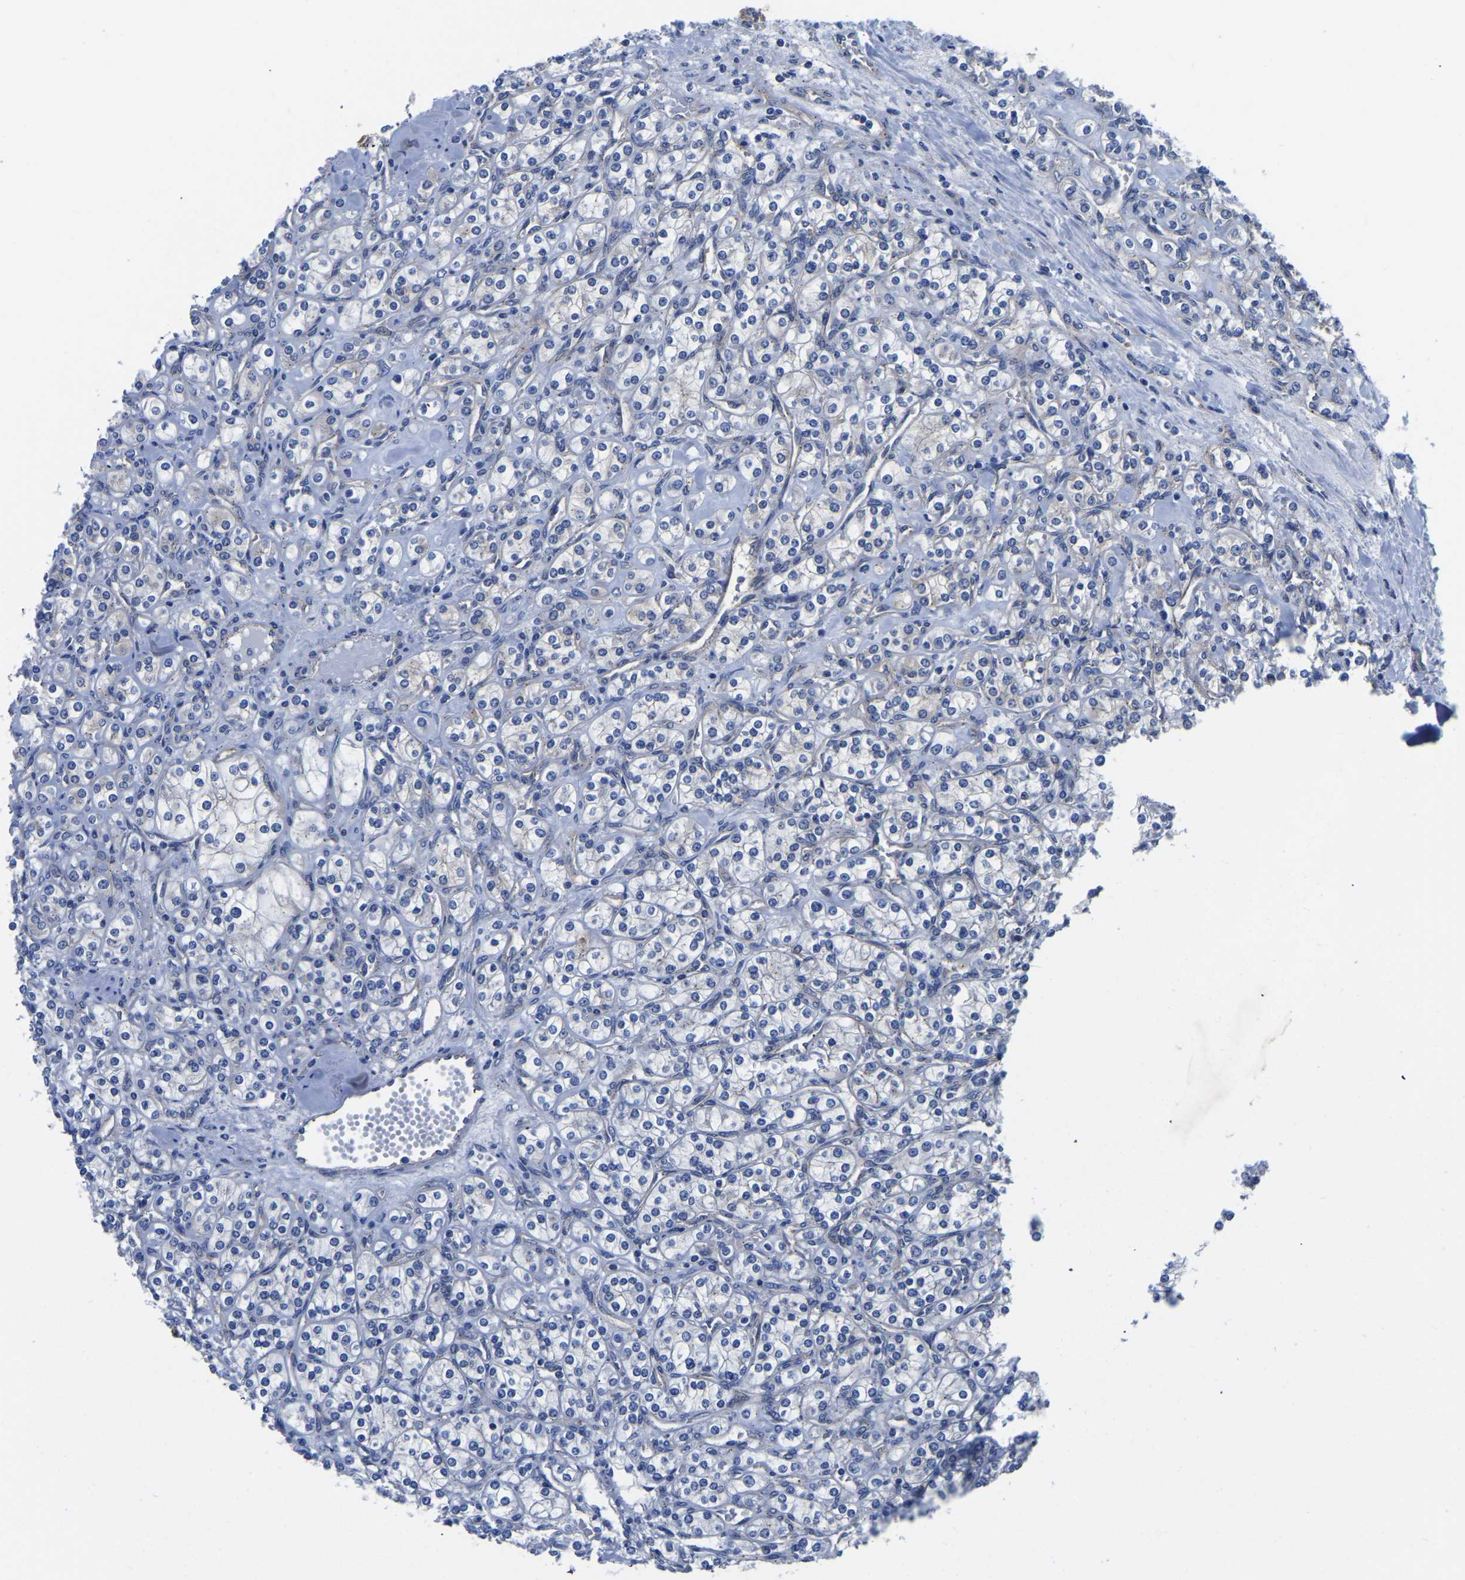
{"staining": {"intensity": "negative", "quantity": "none", "location": "none"}, "tissue": "renal cancer", "cell_type": "Tumor cells", "image_type": "cancer", "snomed": [{"axis": "morphology", "description": "Adenocarcinoma, NOS"}, {"axis": "topography", "description": "Kidney"}], "caption": "DAB (3,3'-diaminobenzidine) immunohistochemical staining of adenocarcinoma (renal) displays no significant staining in tumor cells.", "gene": "TFG", "patient": {"sex": "male", "age": 77}}